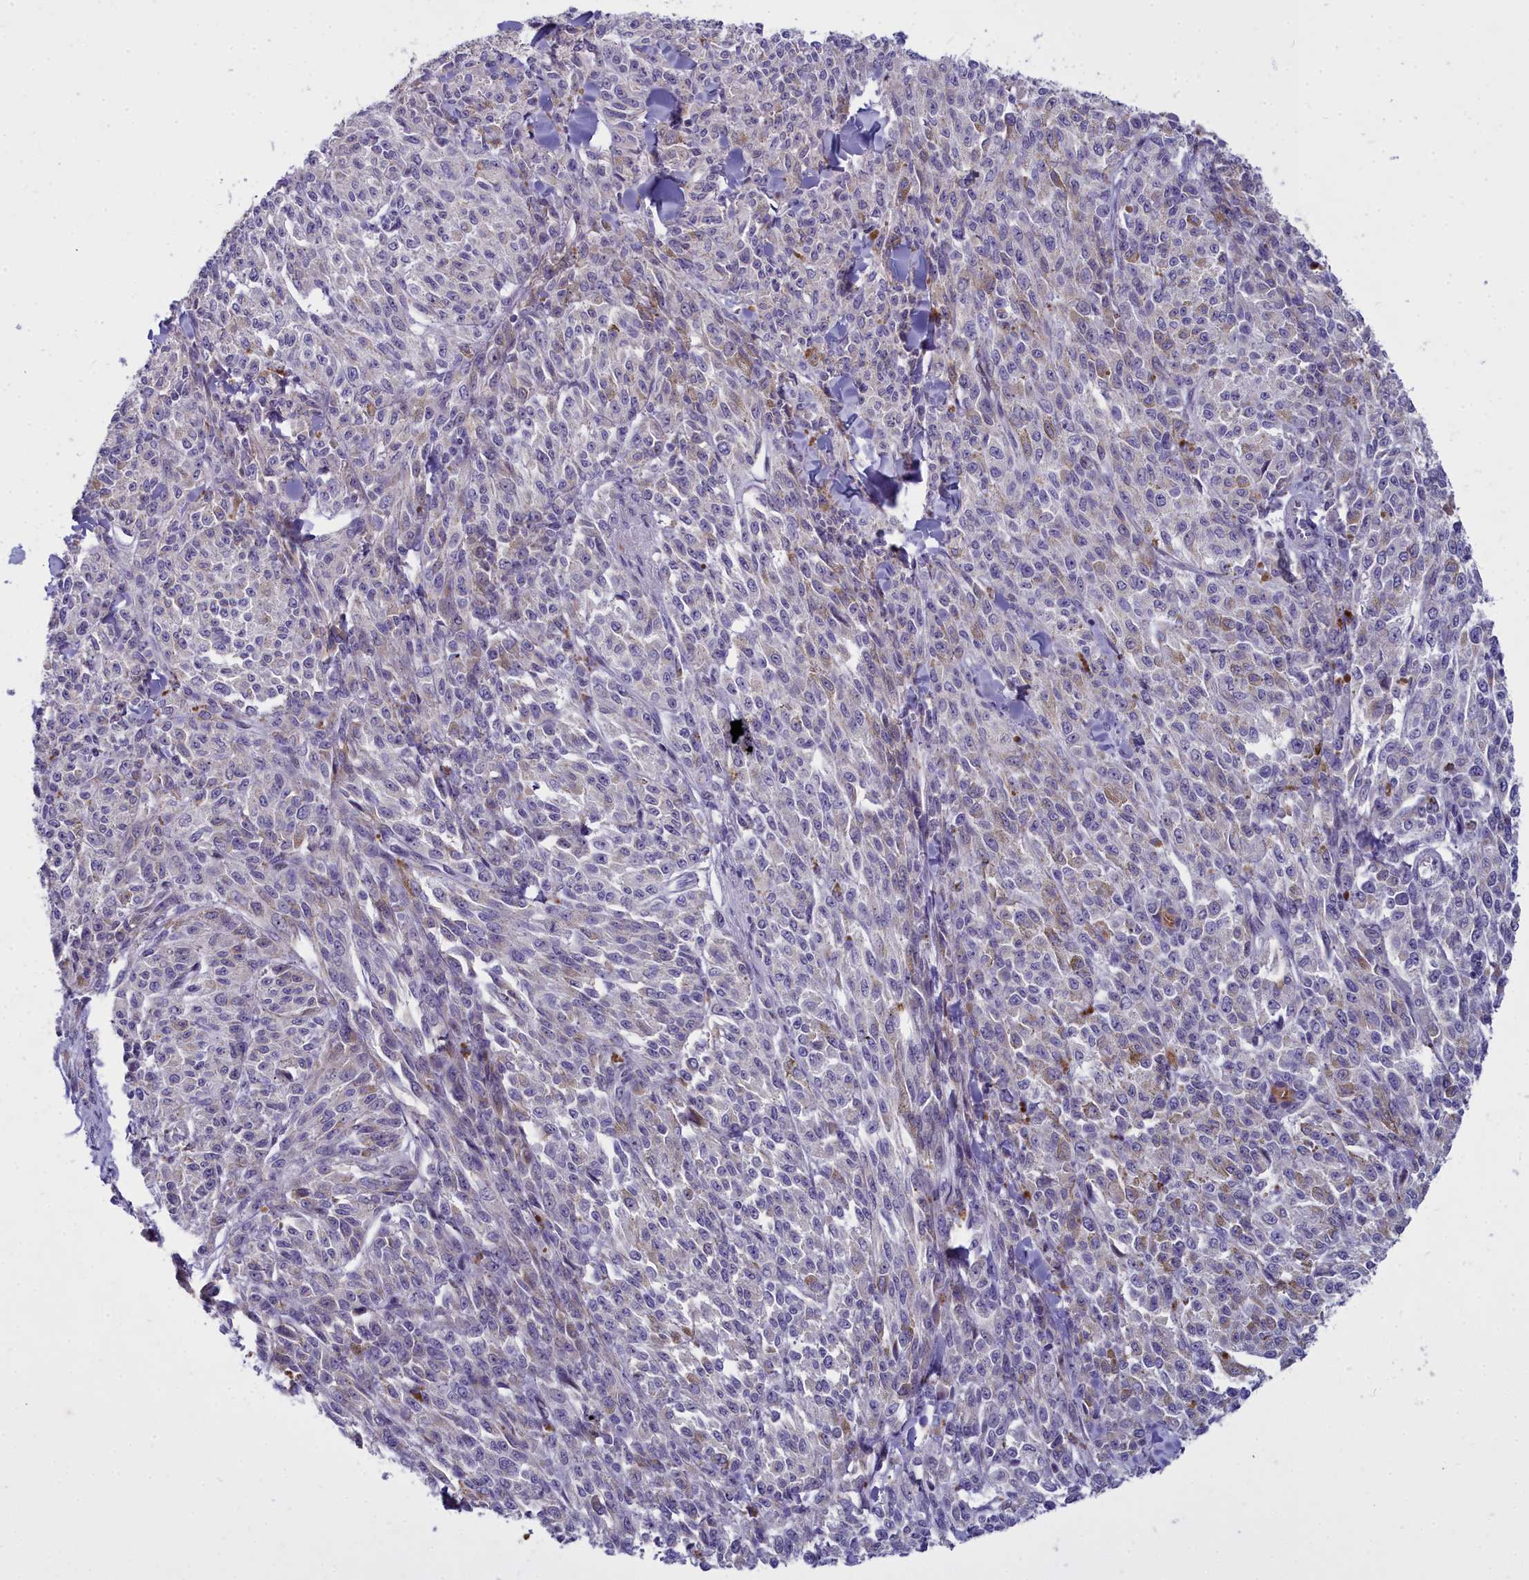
{"staining": {"intensity": "negative", "quantity": "none", "location": "none"}, "tissue": "melanoma", "cell_type": "Tumor cells", "image_type": "cancer", "snomed": [{"axis": "morphology", "description": "Malignant melanoma, NOS"}, {"axis": "topography", "description": "Skin"}], "caption": "Immunohistochemistry (IHC) image of neoplastic tissue: malignant melanoma stained with DAB (3,3'-diaminobenzidine) reveals no significant protein staining in tumor cells.", "gene": "WDPCP", "patient": {"sex": "female", "age": 52}}